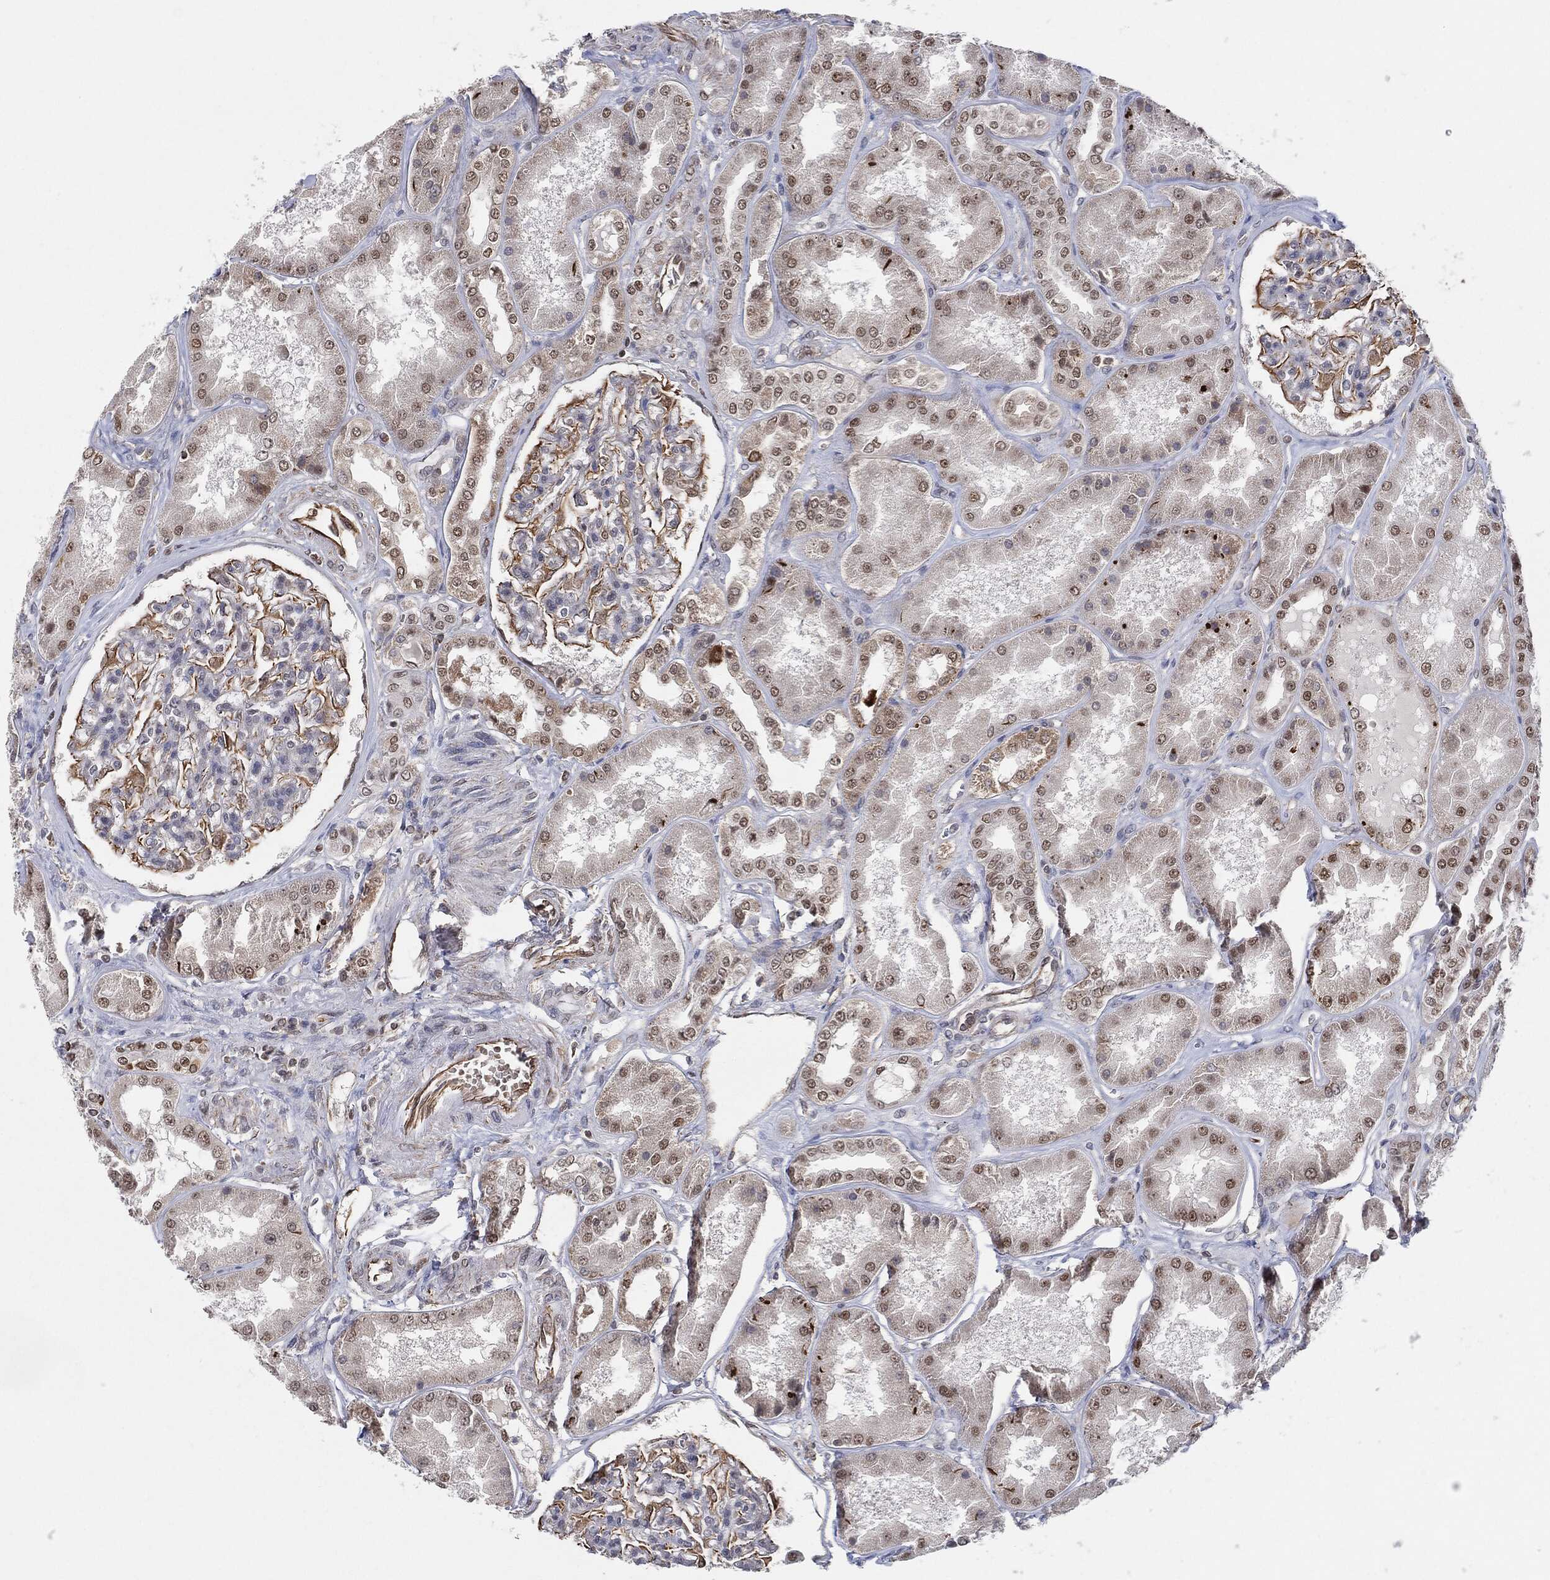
{"staining": {"intensity": "strong", "quantity": "<25%", "location": "cytoplasmic/membranous"}, "tissue": "kidney", "cell_type": "Cells in glomeruli", "image_type": "normal", "snomed": [{"axis": "morphology", "description": "Normal tissue, NOS"}, {"axis": "topography", "description": "Kidney"}], "caption": "Immunohistochemical staining of benign human kidney displays strong cytoplasmic/membranous protein staining in about <25% of cells in glomeruli. Using DAB (brown) and hematoxylin (blue) stains, captured at high magnification using brightfield microscopy.", "gene": "TP53RK", "patient": {"sex": "female", "age": 56}}